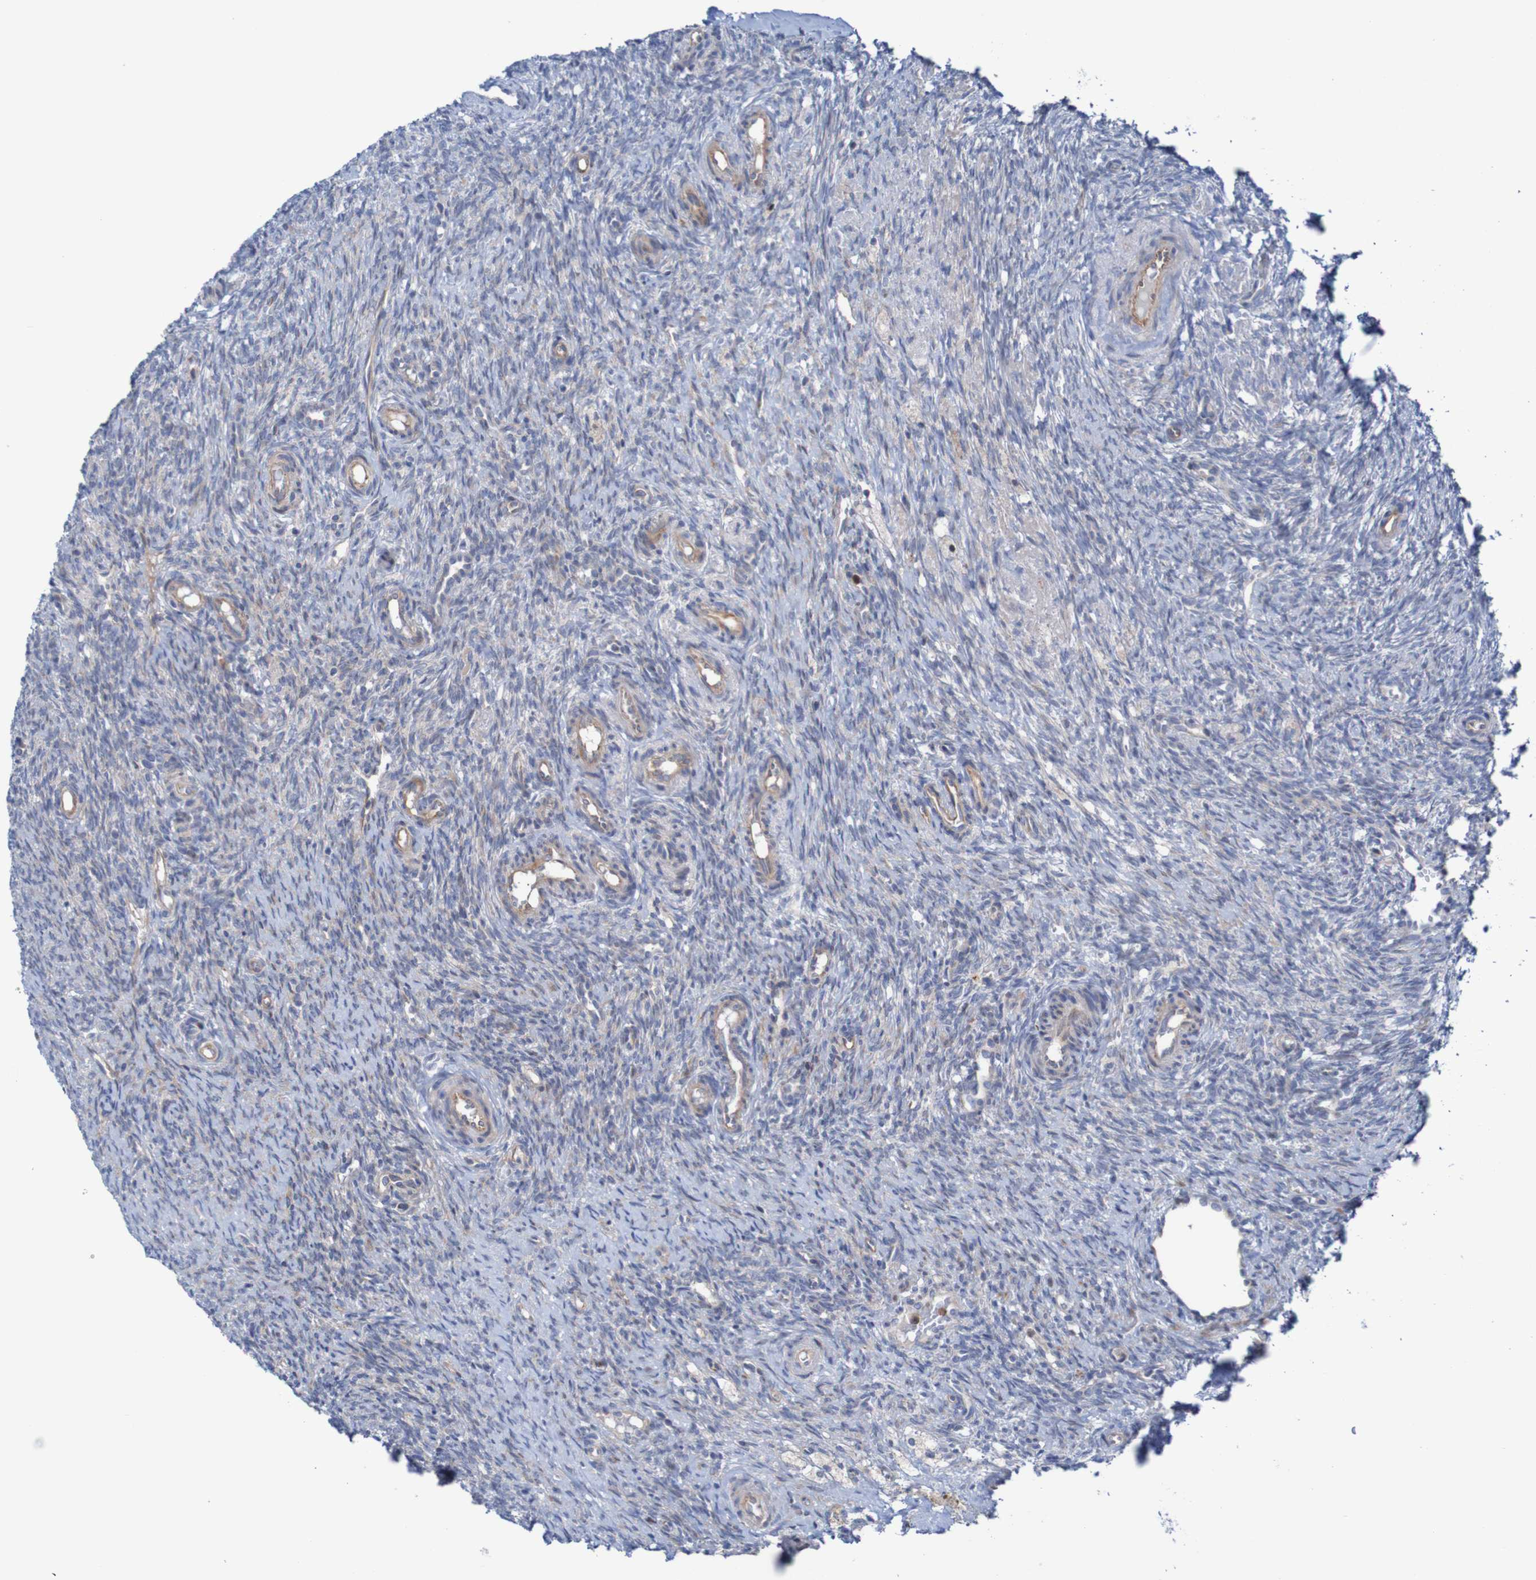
{"staining": {"intensity": "weak", "quantity": "<25%", "location": "cytoplasmic/membranous"}, "tissue": "ovary", "cell_type": "Ovarian stroma cells", "image_type": "normal", "snomed": [{"axis": "morphology", "description": "Normal tissue, NOS"}, {"axis": "topography", "description": "Ovary"}], "caption": "DAB (3,3'-diaminobenzidine) immunohistochemical staining of benign human ovary shows no significant staining in ovarian stroma cells.", "gene": "ANGPT4", "patient": {"sex": "female", "age": 41}}